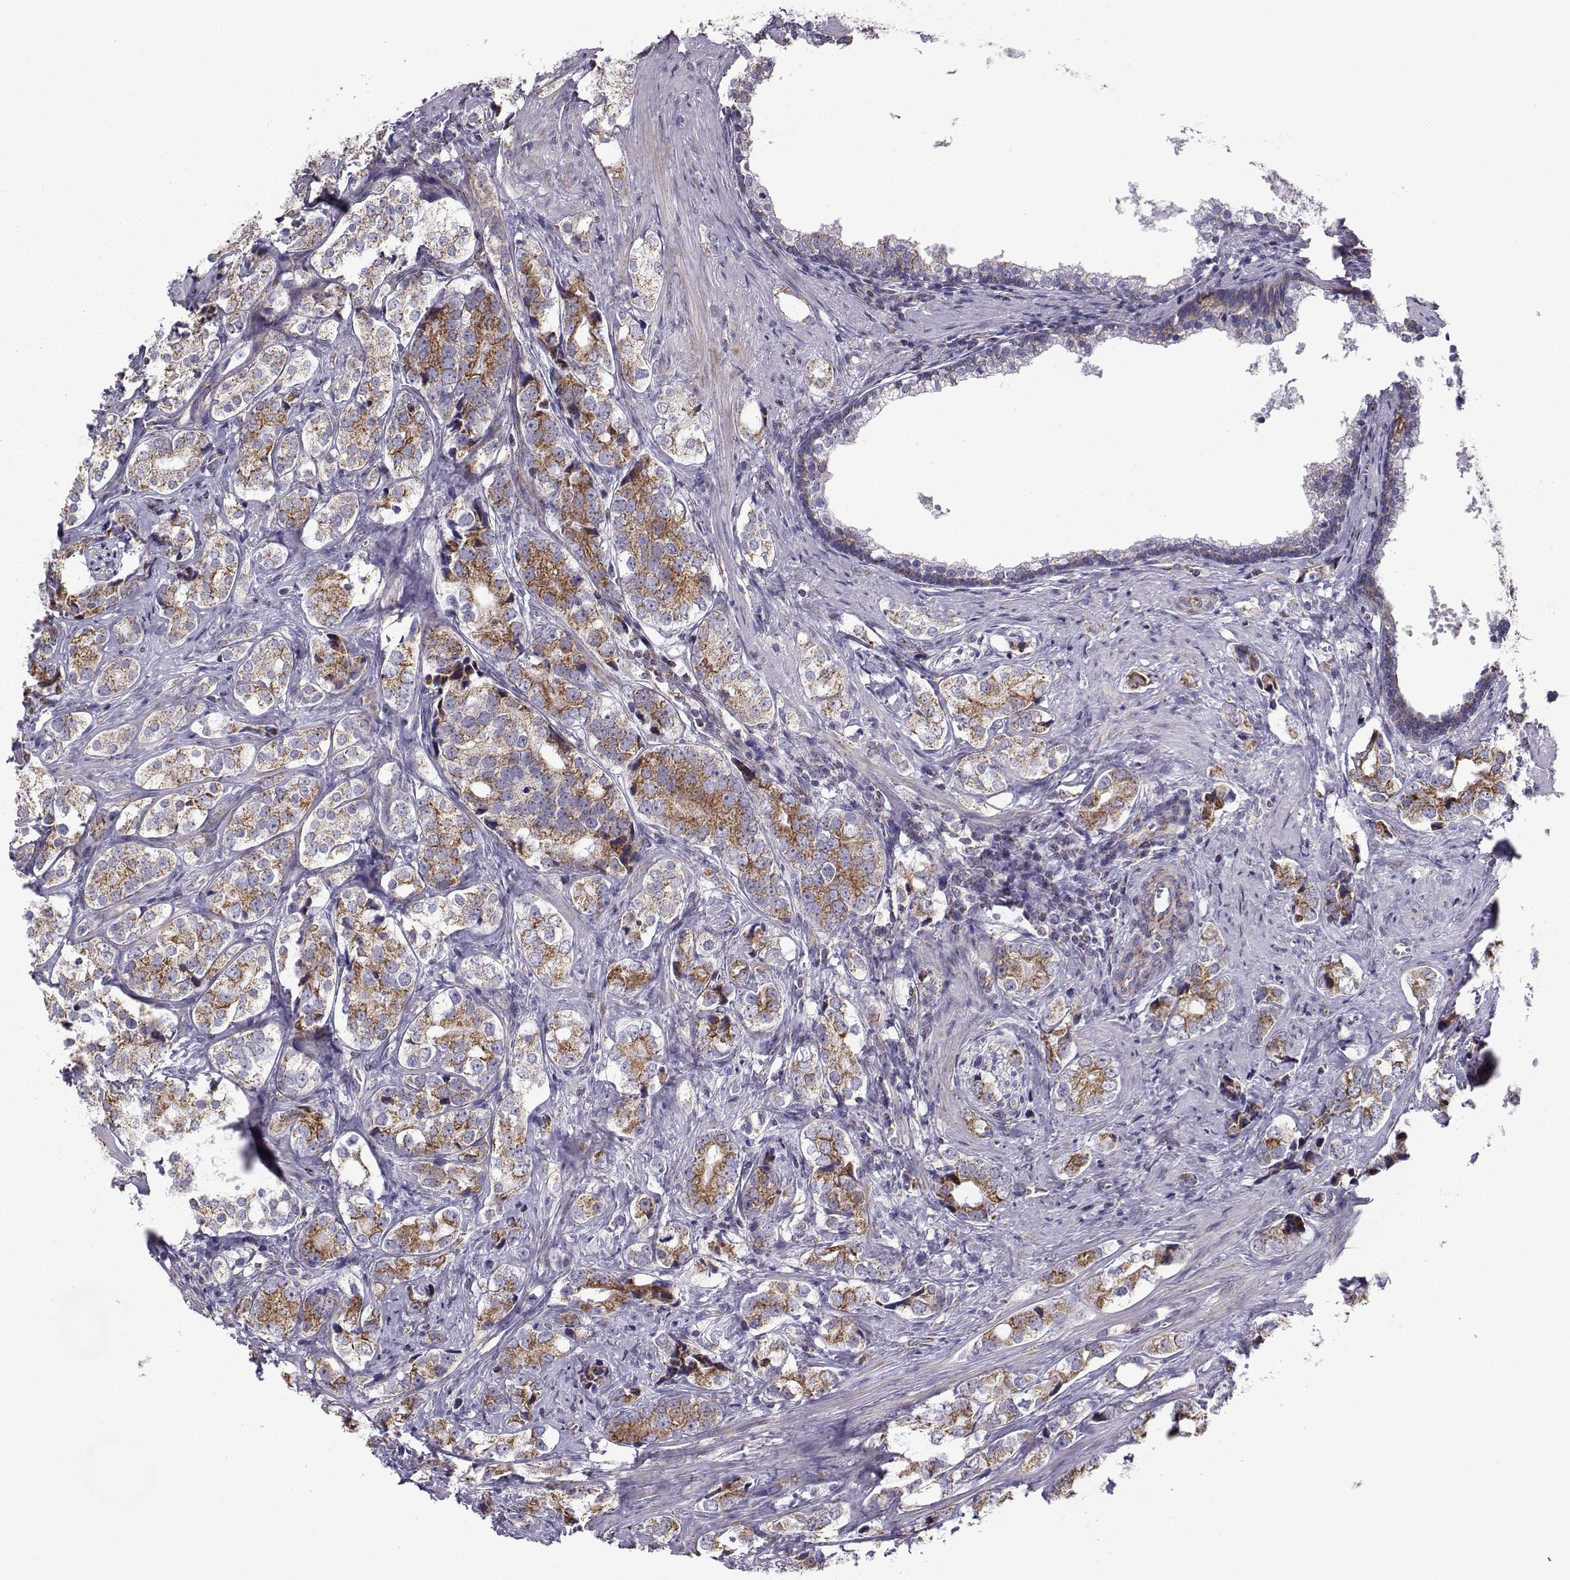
{"staining": {"intensity": "strong", "quantity": "25%-75%", "location": "cytoplasmic/membranous"}, "tissue": "prostate cancer", "cell_type": "Tumor cells", "image_type": "cancer", "snomed": [{"axis": "morphology", "description": "Adenocarcinoma, NOS"}, {"axis": "topography", "description": "Prostate and seminal vesicle, NOS"}], "caption": "An image showing strong cytoplasmic/membranous positivity in about 25%-75% of tumor cells in prostate cancer, as visualized by brown immunohistochemical staining.", "gene": "NECAB3", "patient": {"sex": "male", "age": 63}}